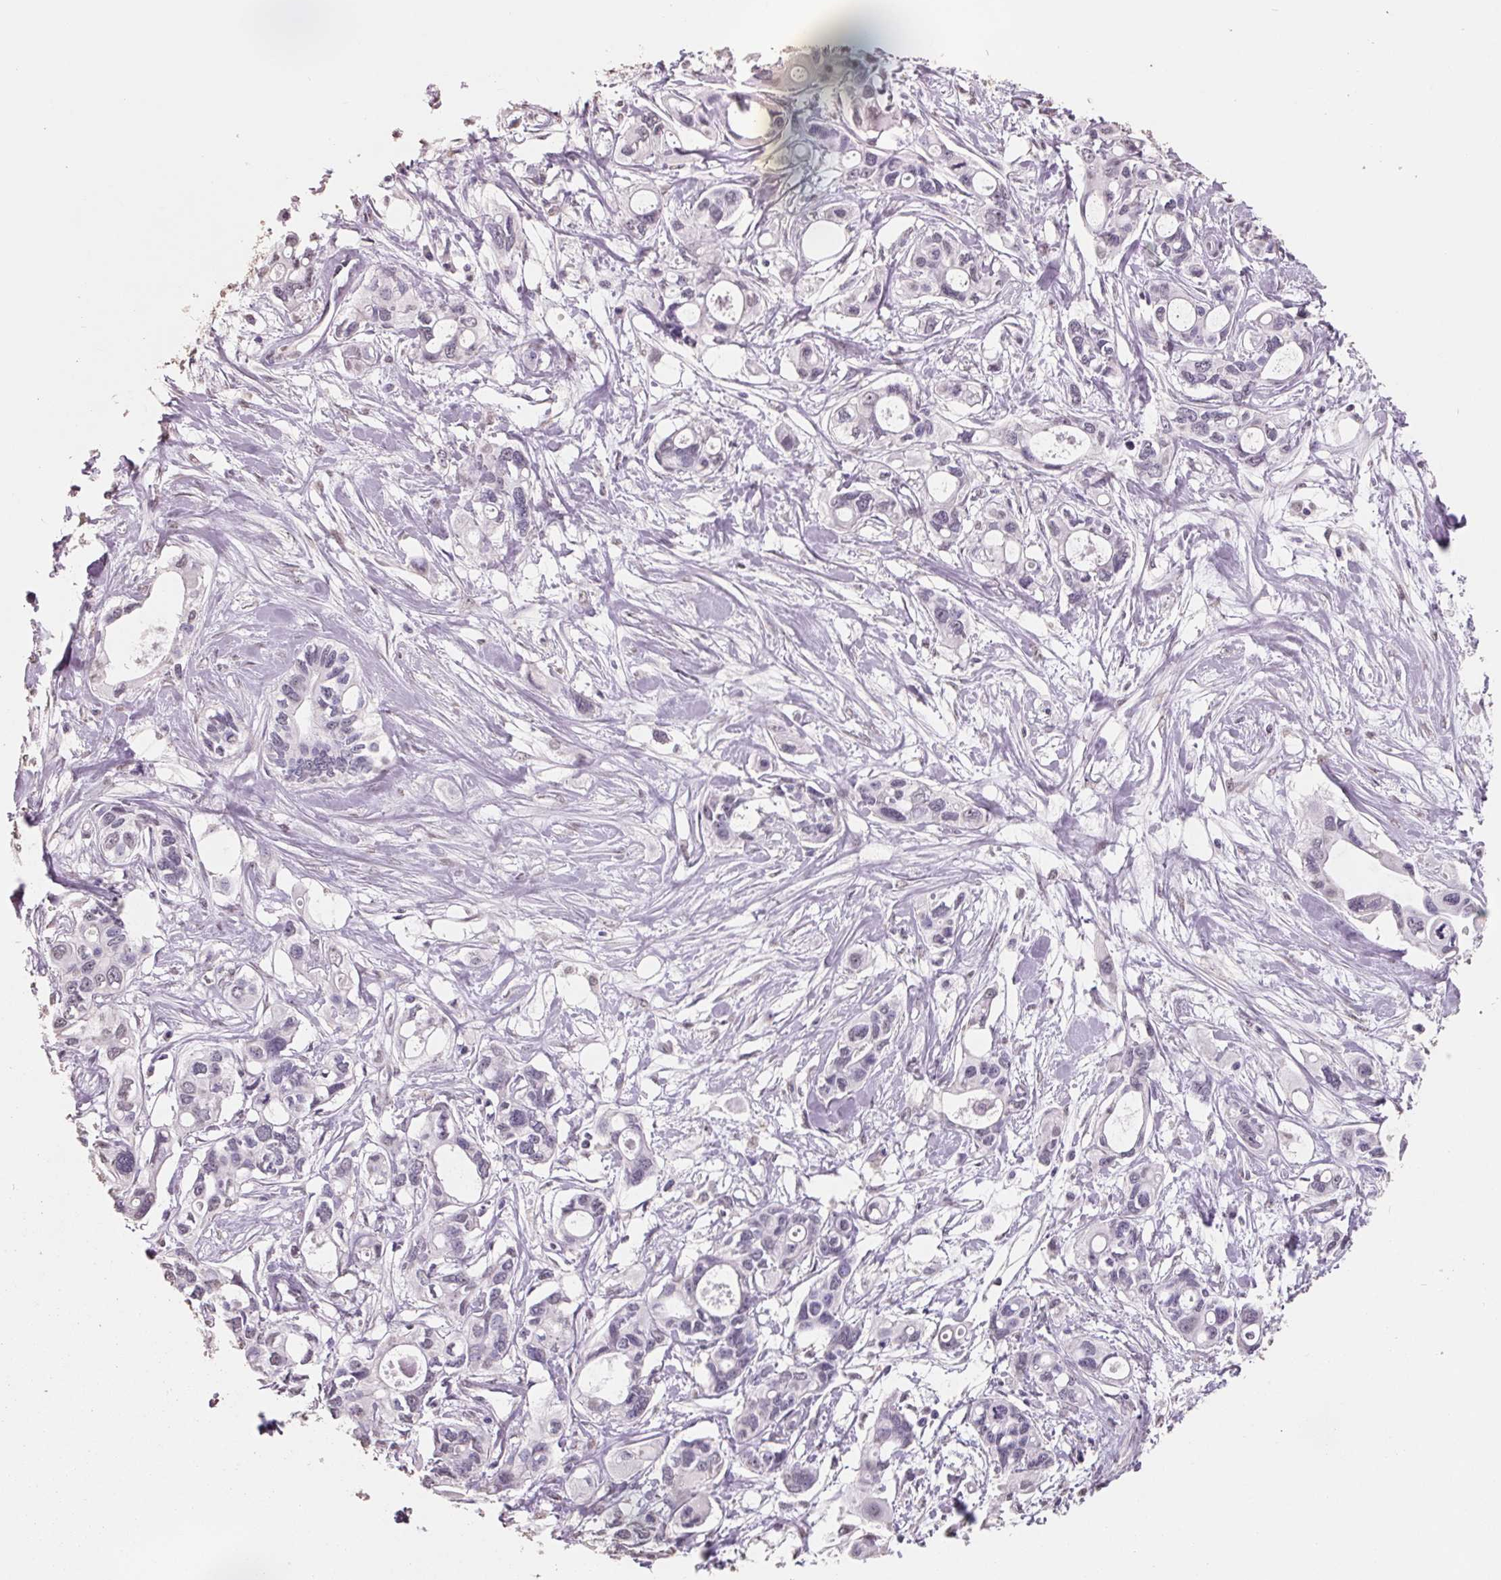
{"staining": {"intensity": "negative", "quantity": "none", "location": "none"}, "tissue": "pancreatic cancer", "cell_type": "Tumor cells", "image_type": "cancer", "snomed": [{"axis": "morphology", "description": "Adenocarcinoma, NOS"}, {"axis": "topography", "description": "Pancreas"}], "caption": "Immunohistochemical staining of pancreatic adenocarcinoma reveals no significant expression in tumor cells.", "gene": "FTCD", "patient": {"sex": "male", "age": 60}}